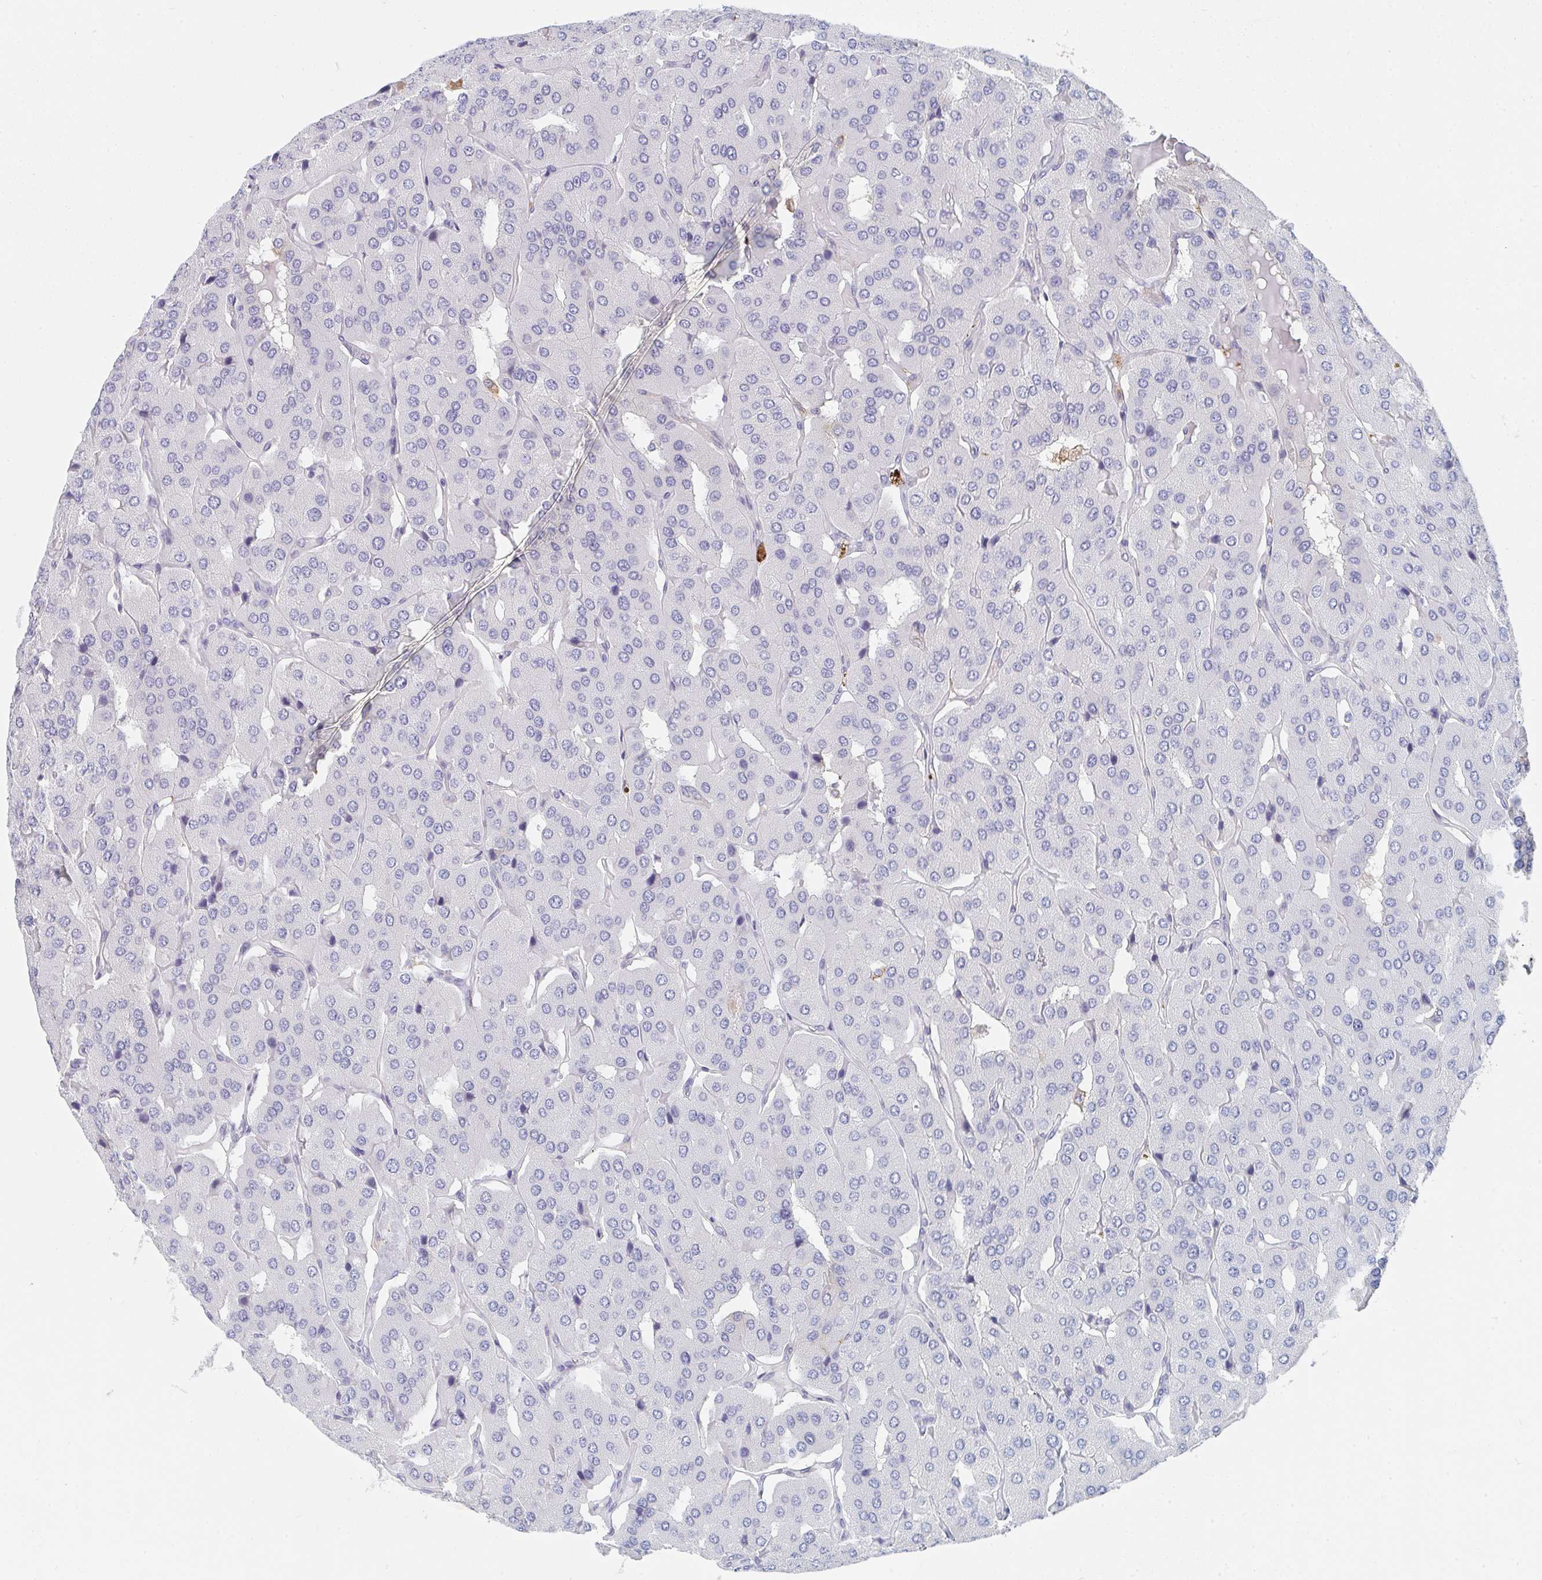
{"staining": {"intensity": "negative", "quantity": "none", "location": "none"}, "tissue": "parathyroid gland", "cell_type": "Glandular cells", "image_type": "normal", "snomed": [{"axis": "morphology", "description": "Normal tissue, NOS"}, {"axis": "morphology", "description": "Adenoma, NOS"}, {"axis": "topography", "description": "Parathyroid gland"}], "caption": "DAB (3,3'-diaminobenzidine) immunohistochemical staining of normal human parathyroid gland shows no significant expression in glandular cells.", "gene": "DAB2", "patient": {"sex": "female", "age": 86}}